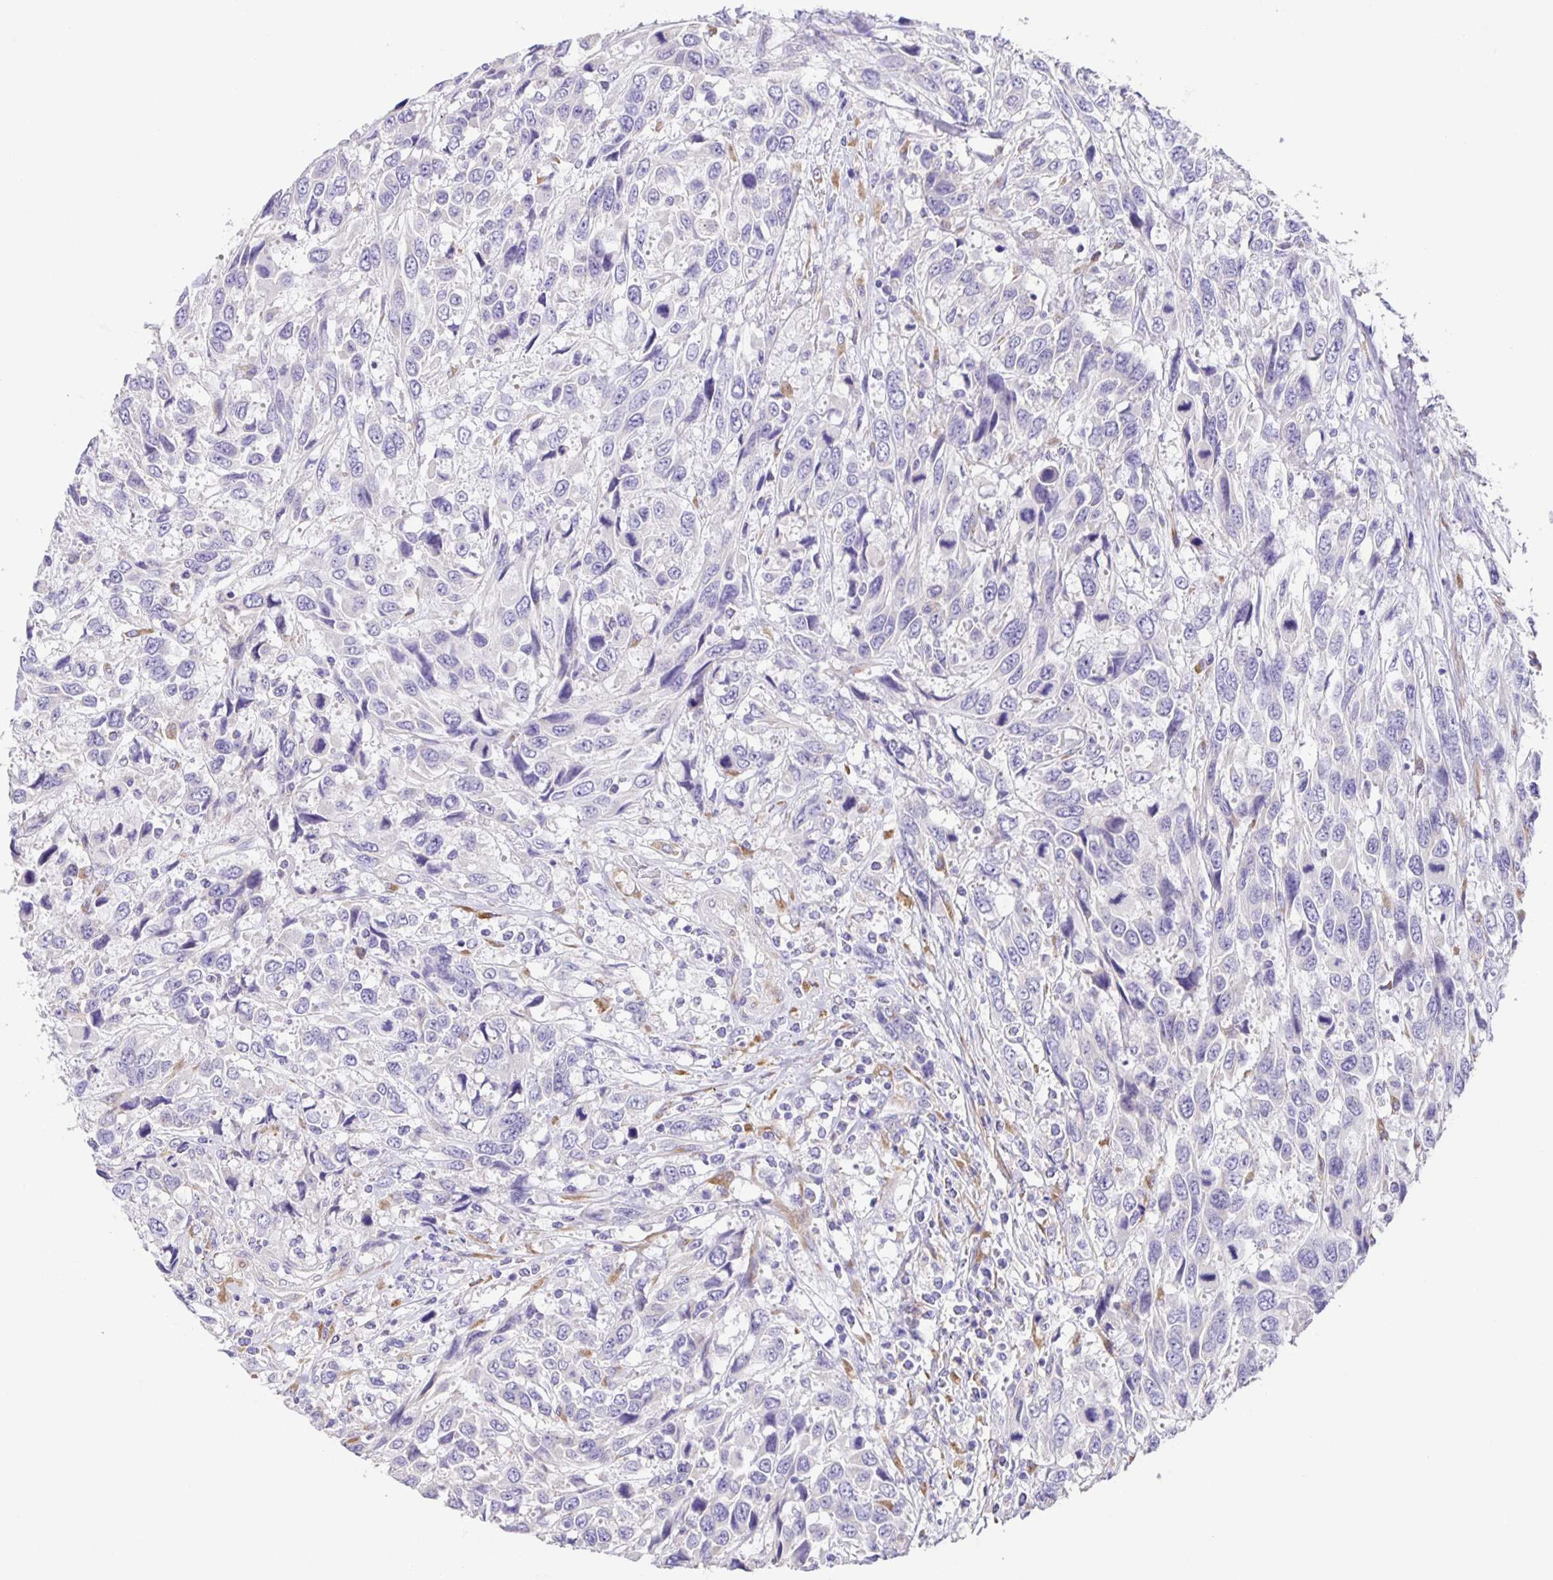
{"staining": {"intensity": "negative", "quantity": "none", "location": "none"}, "tissue": "urothelial cancer", "cell_type": "Tumor cells", "image_type": "cancer", "snomed": [{"axis": "morphology", "description": "Urothelial carcinoma, High grade"}, {"axis": "topography", "description": "Urinary bladder"}], "caption": "This is an IHC histopathology image of high-grade urothelial carcinoma. There is no expression in tumor cells.", "gene": "PRR36", "patient": {"sex": "female", "age": 70}}